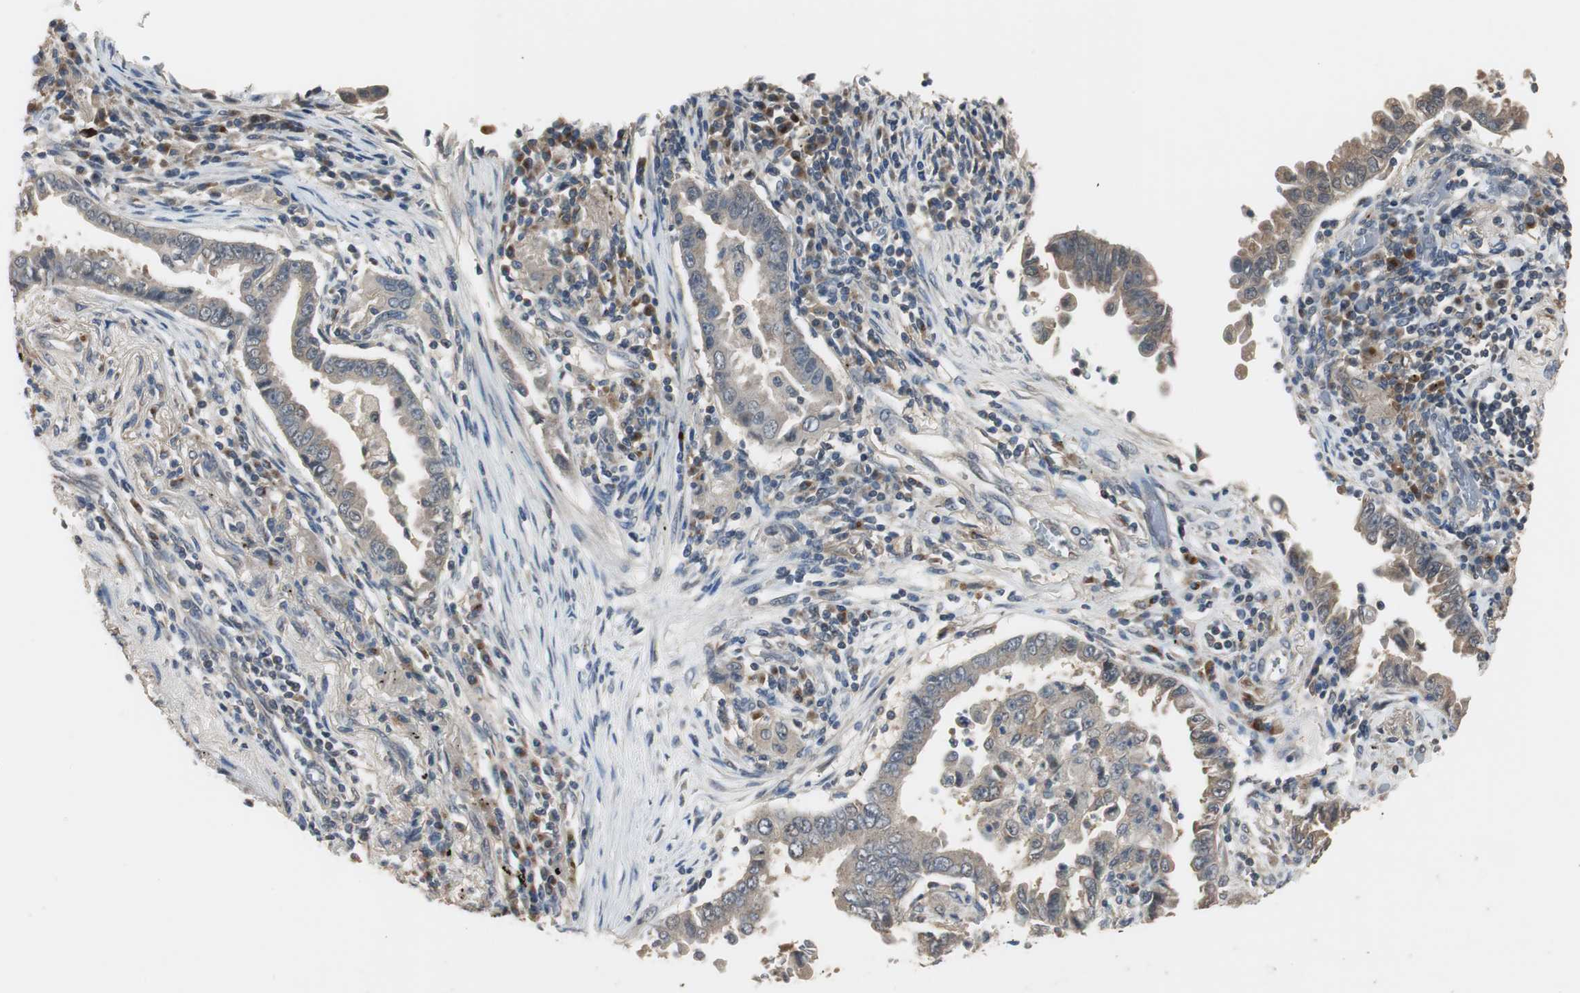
{"staining": {"intensity": "weak", "quantity": "25%-75%", "location": "cytoplasmic/membranous"}, "tissue": "lung cancer", "cell_type": "Tumor cells", "image_type": "cancer", "snomed": [{"axis": "morphology", "description": "Normal tissue, NOS"}, {"axis": "morphology", "description": "Inflammation, NOS"}, {"axis": "morphology", "description": "Adenocarcinoma, NOS"}, {"axis": "topography", "description": "Lung"}], "caption": "Immunohistochemical staining of lung adenocarcinoma exhibits low levels of weak cytoplasmic/membranous protein staining in about 25%-75% of tumor cells. (Stains: DAB (3,3'-diaminobenzidine) in brown, nuclei in blue, Microscopy: brightfield microscopy at high magnification).", "gene": "PTPRN2", "patient": {"sex": "female", "age": 64}}